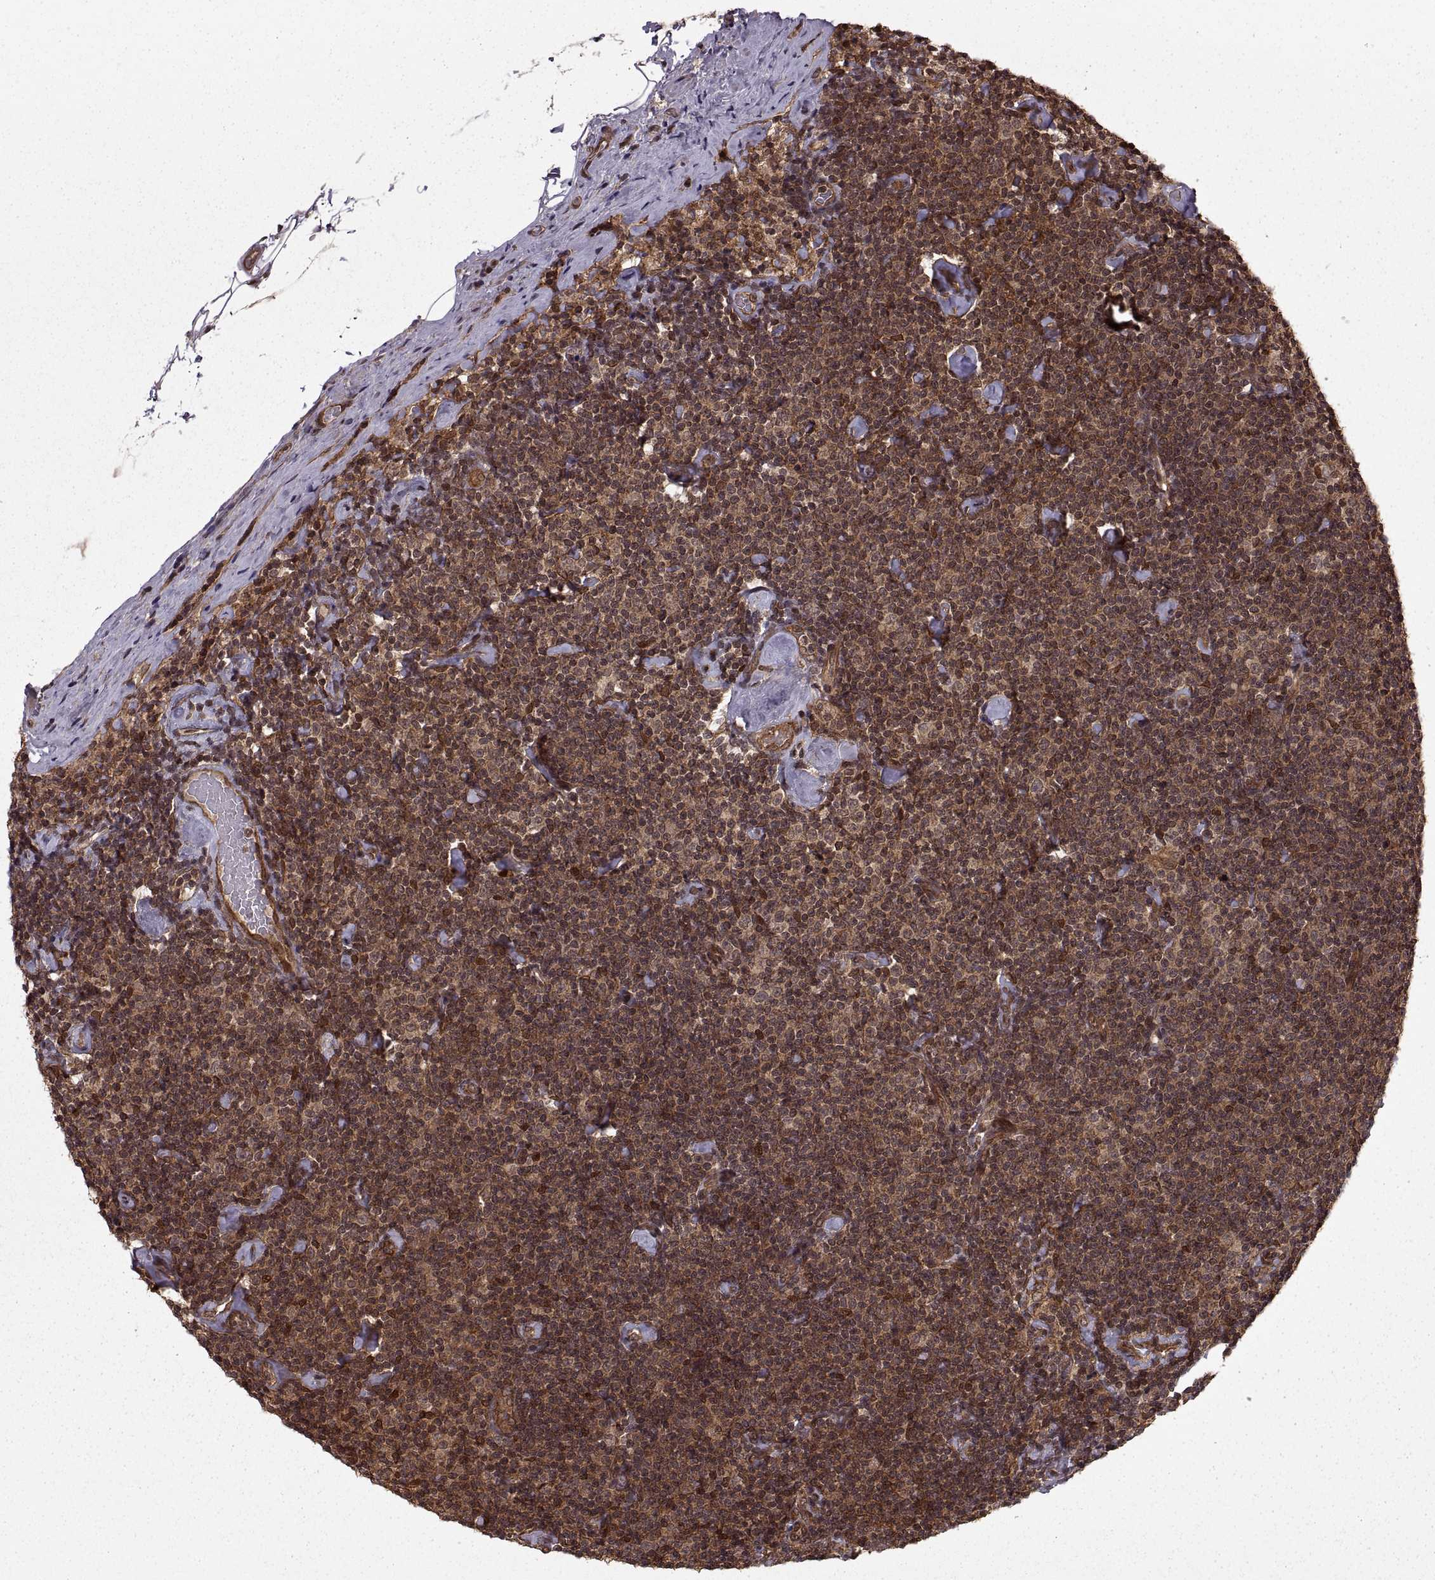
{"staining": {"intensity": "strong", "quantity": ">75%", "location": "cytoplasmic/membranous"}, "tissue": "lymphoma", "cell_type": "Tumor cells", "image_type": "cancer", "snomed": [{"axis": "morphology", "description": "Malignant lymphoma, non-Hodgkin's type, Low grade"}, {"axis": "topography", "description": "Lymph node"}], "caption": "A micrograph of human low-grade malignant lymphoma, non-Hodgkin's type stained for a protein demonstrates strong cytoplasmic/membranous brown staining in tumor cells.", "gene": "DEDD", "patient": {"sex": "male", "age": 81}}